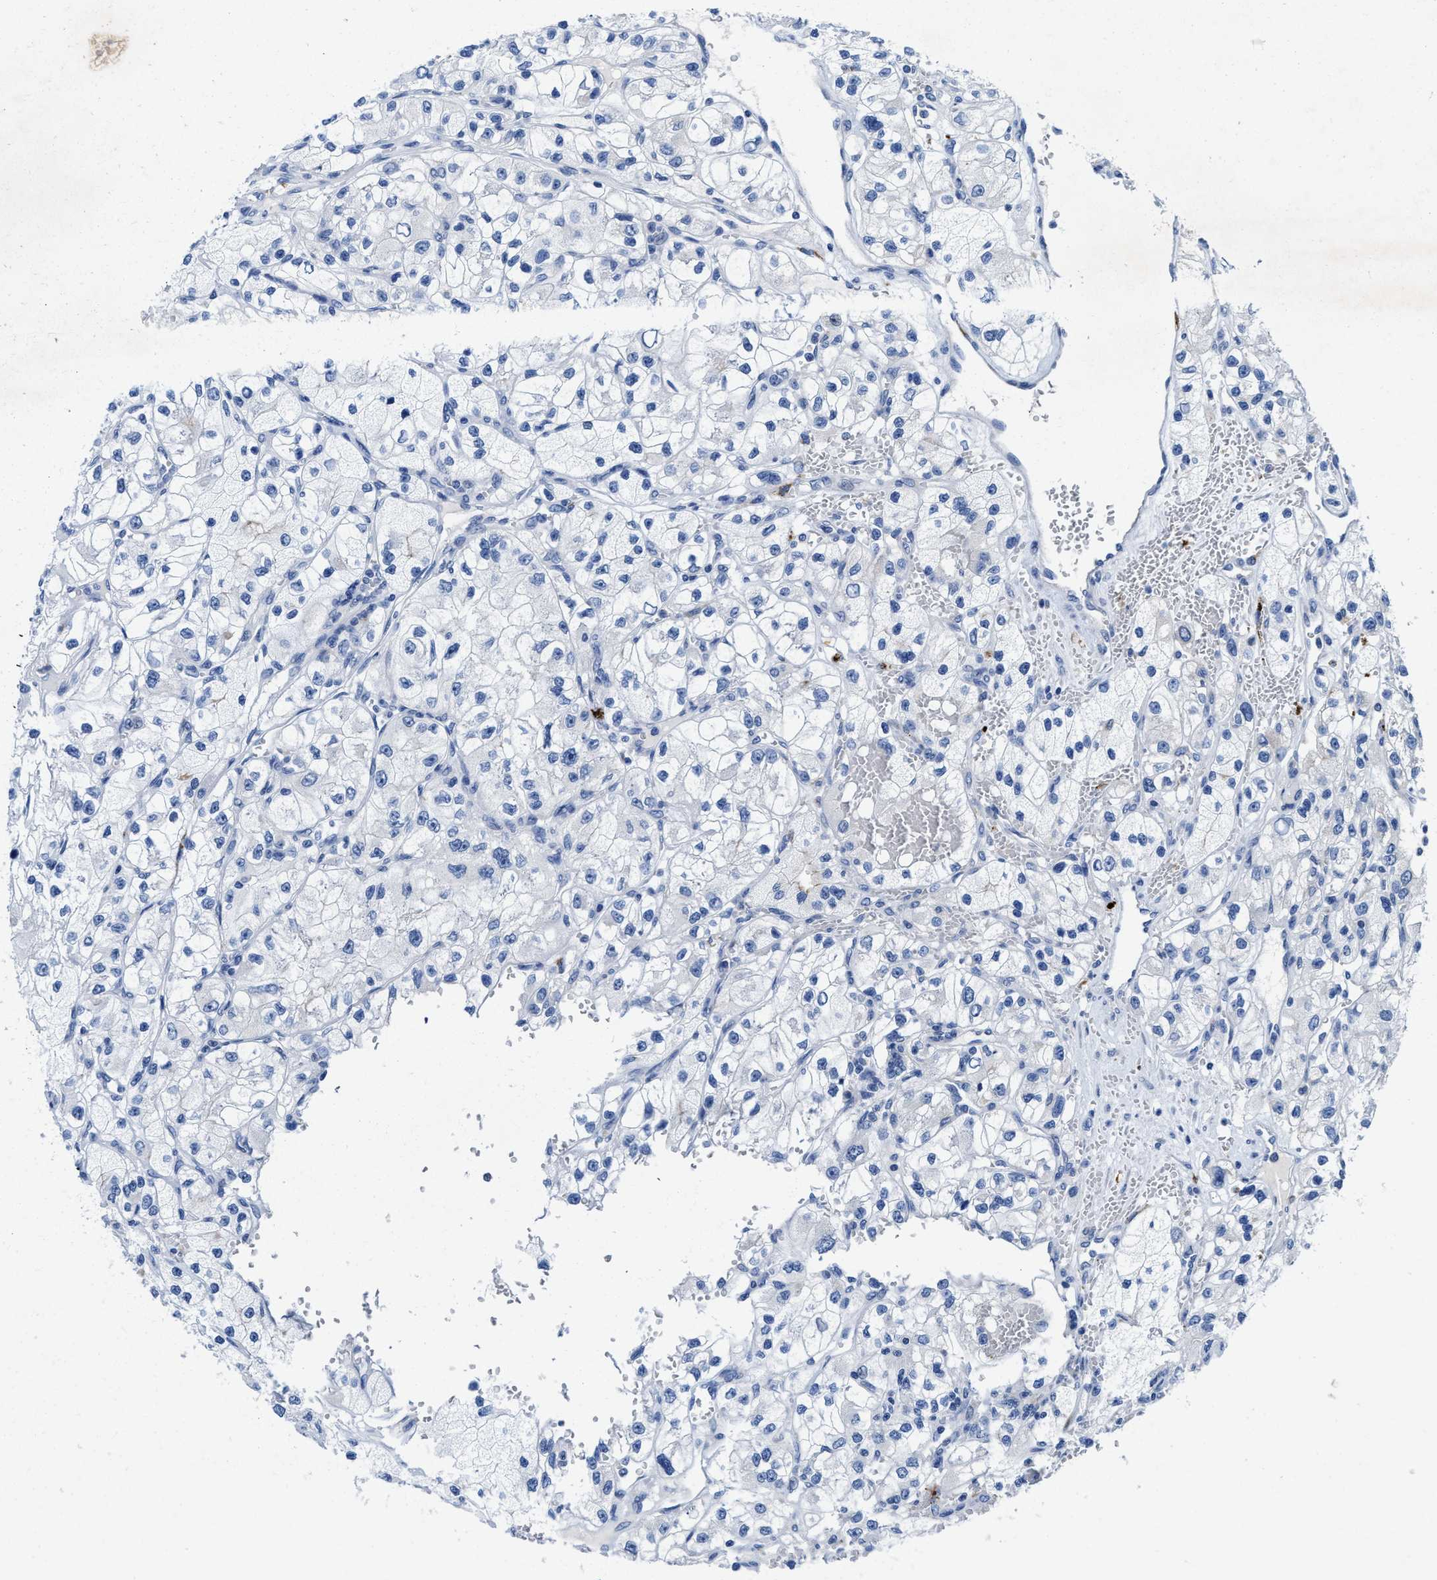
{"staining": {"intensity": "negative", "quantity": "none", "location": "none"}, "tissue": "renal cancer", "cell_type": "Tumor cells", "image_type": "cancer", "snomed": [{"axis": "morphology", "description": "Adenocarcinoma, NOS"}, {"axis": "topography", "description": "Kidney"}], "caption": "A high-resolution photomicrograph shows IHC staining of adenocarcinoma (renal), which exhibits no significant staining in tumor cells. The staining is performed using DAB brown chromogen with nuclei counter-stained in using hematoxylin.", "gene": "TBRG4", "patient": {"sex": "female", "age": 57}}